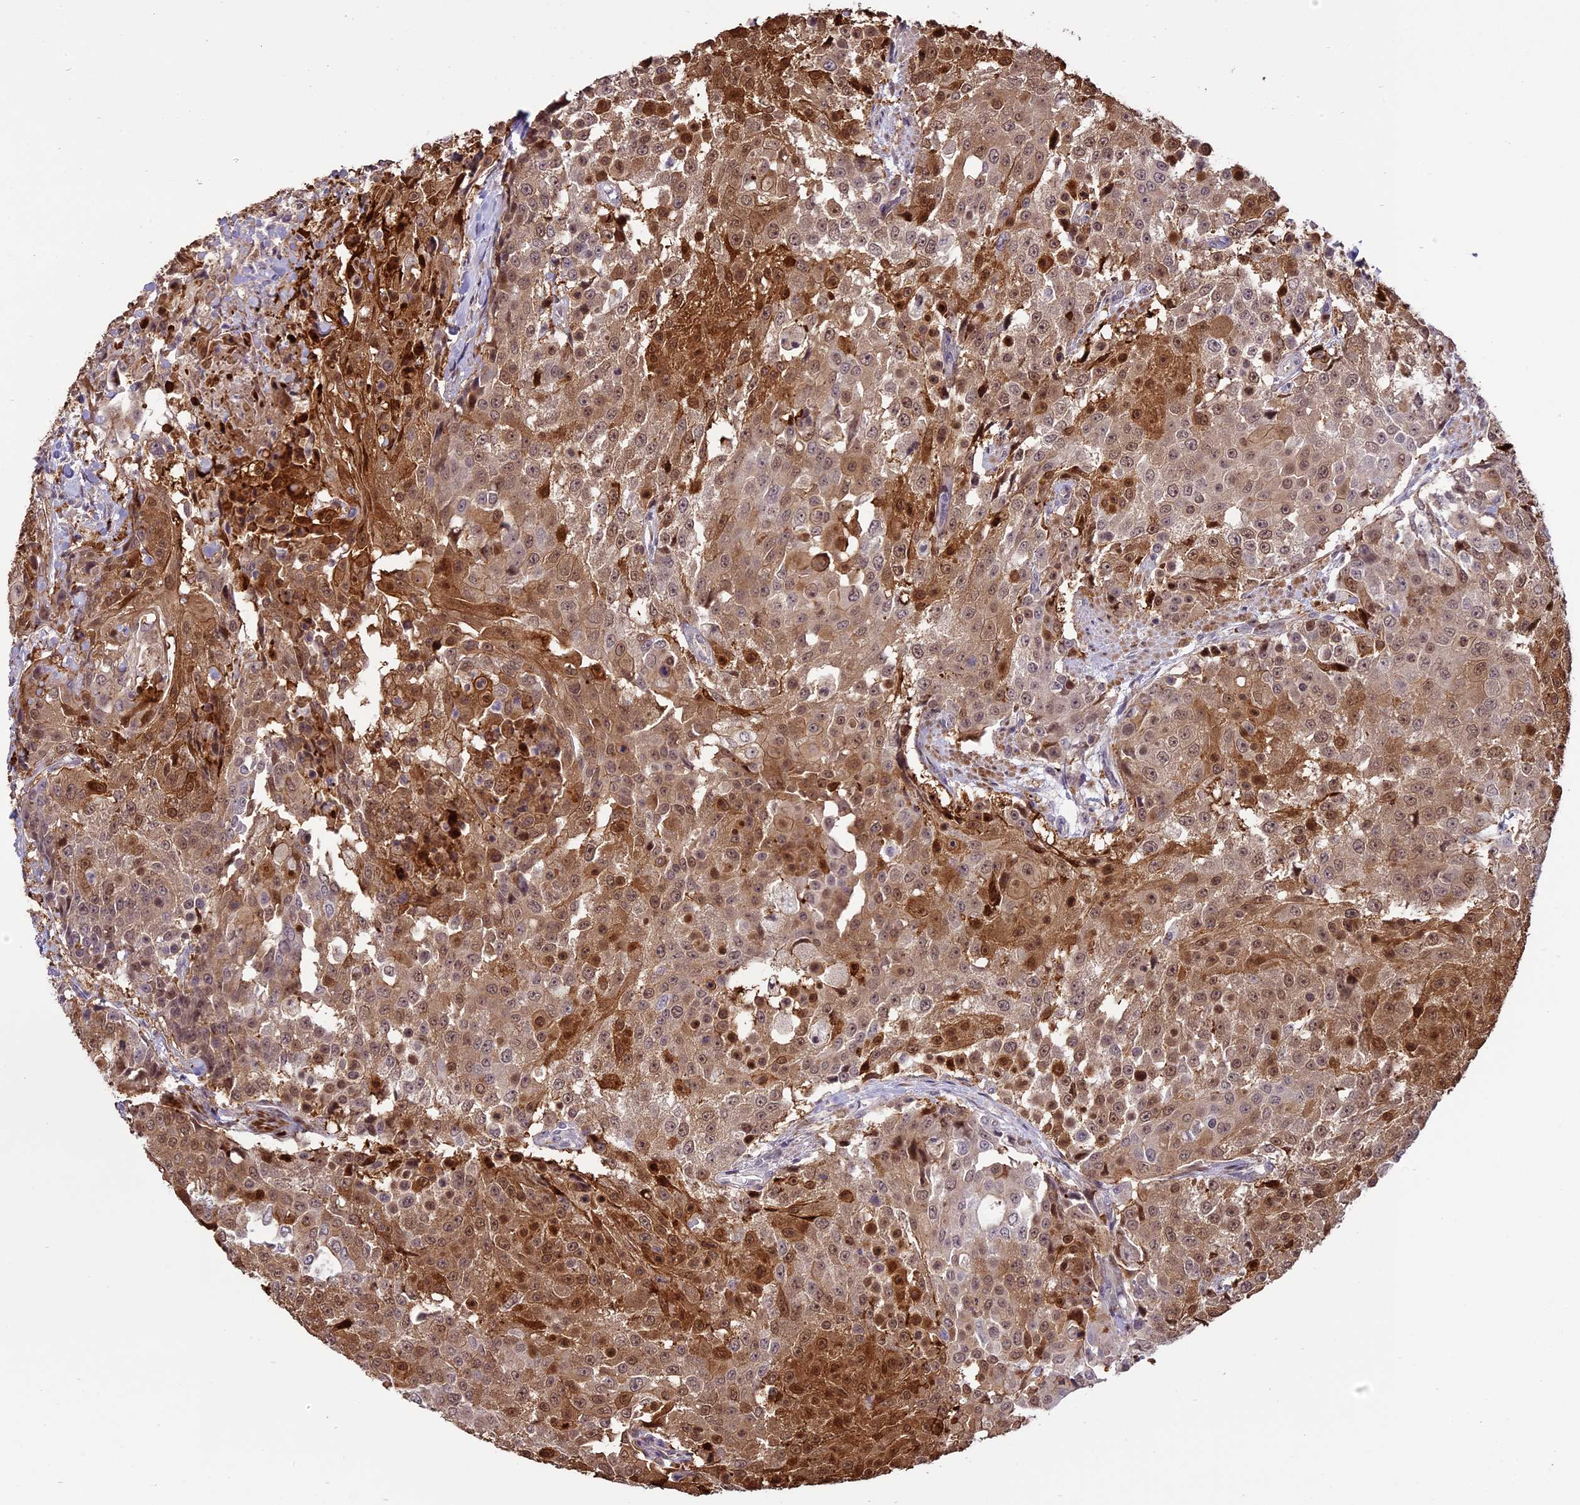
{"staining": {"intensity": "moderate", "quantity": ">75%", "location": "cytoplasmic/membranous,nuclear"}, "tissue": "urothelial cancer", "cell_type": "Tumor cells", "image_type": "cancer", "snomed": [{"axis": "morphology", "description": "Urothelial carcinoma, High grade"}, {"axis": "topography", "description": "Urinary bladder"}], "caption": "Urothelial cancer stained for a protein displays moderate cytoplasmic/membranous and nuclear positivity in tumor cells.", "gene": "ENHO", "patient": {"sex": "female", "age": 63}}